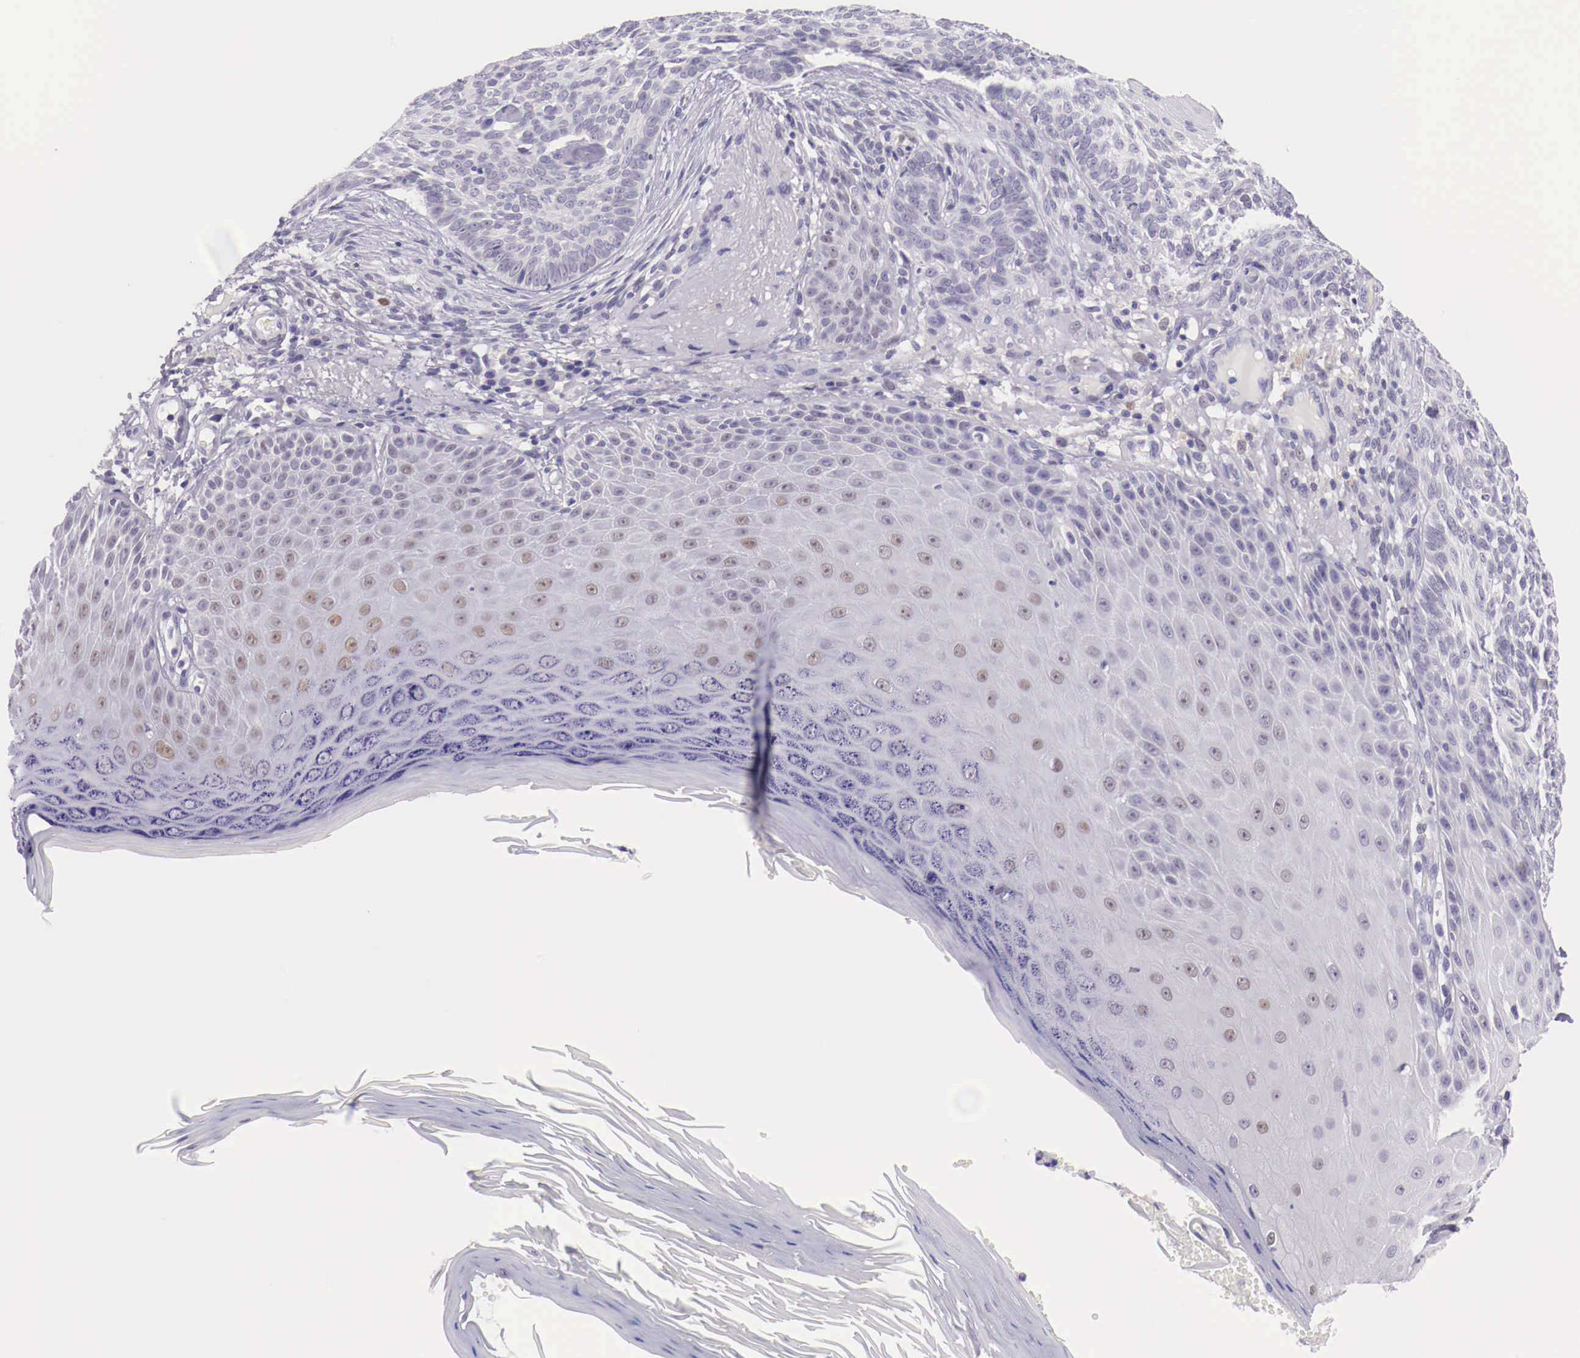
{"staining": {"intensity": "negative", "quantity": "none", "location": "none"}, "tissue": "skin cancer", "cell_type": "Tumor cells", "image_type": "cancer", "snomed": [{"axis": "morphology", "description": "Normal tissue, NOS"}, {"axis": "morphology", "description": "Basal cell carcinoma"}, {"axis": "topography", "description": "Skin"}], "caption": "Tumor cells are negative for brown protein staining in skin cancer.", "gene": "BCL6", "patient": {"sex": "male", "age": 74}}